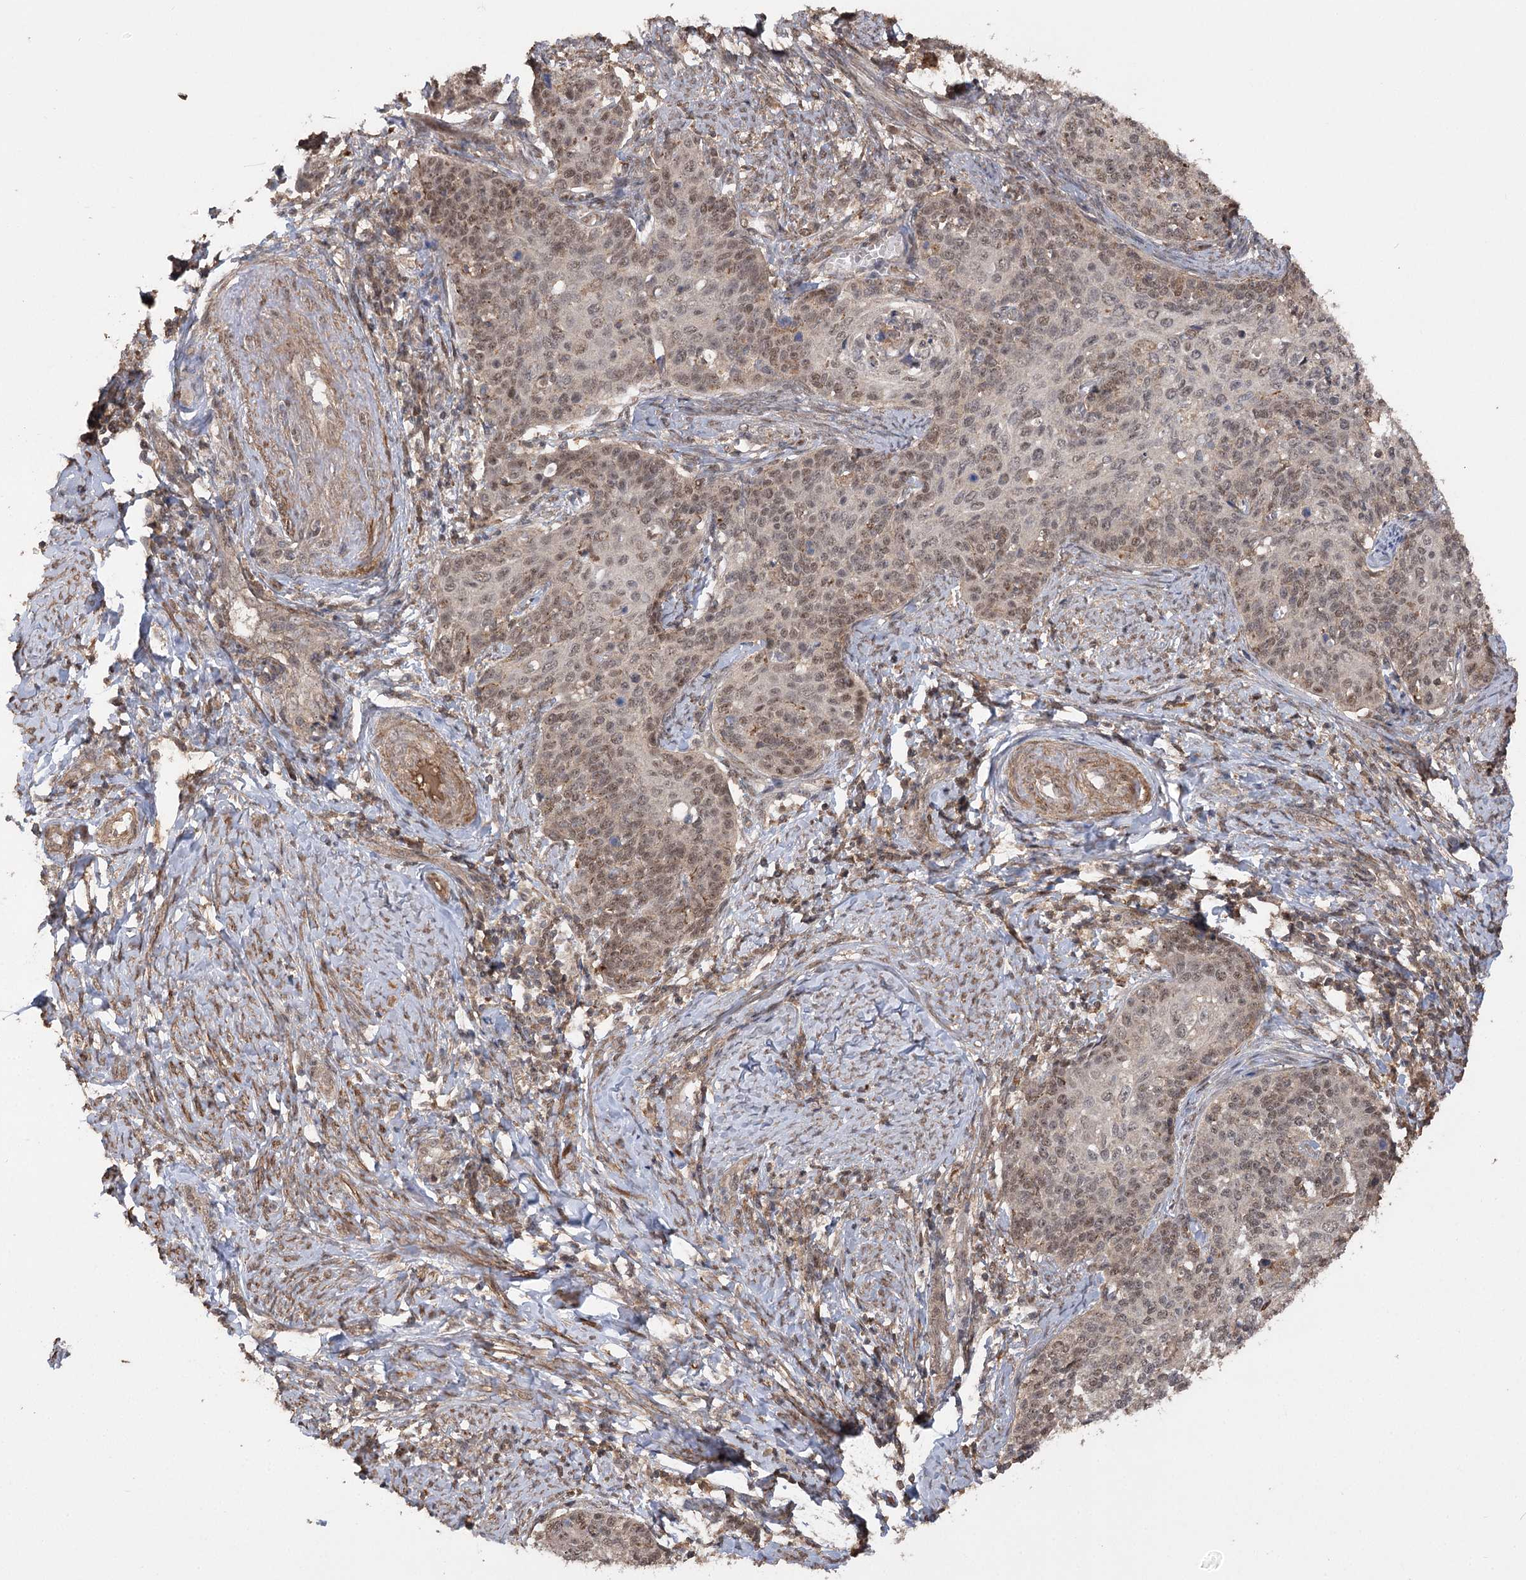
{"staining": {"intensity": "moderate", "quantity": ">75%", "location": "nuclear"}, "tissue": "cervical cancer", "cell_type": "Tumor cells", "image_type": "cancer", "snomed": [{"axis": "morphology", "description": "Squamous cell carcinoma, NOS"}, {"axis": "topography", "description": "Cervix"}], "caption": "Cervical squamous cell carcinoma was stained to show a protein in brown. There is medium levels of moderate nuclear expression in approximately >75% of tumor cells.", "gene": "TENM2", "patient": {"sex": "female", "age": 39}}